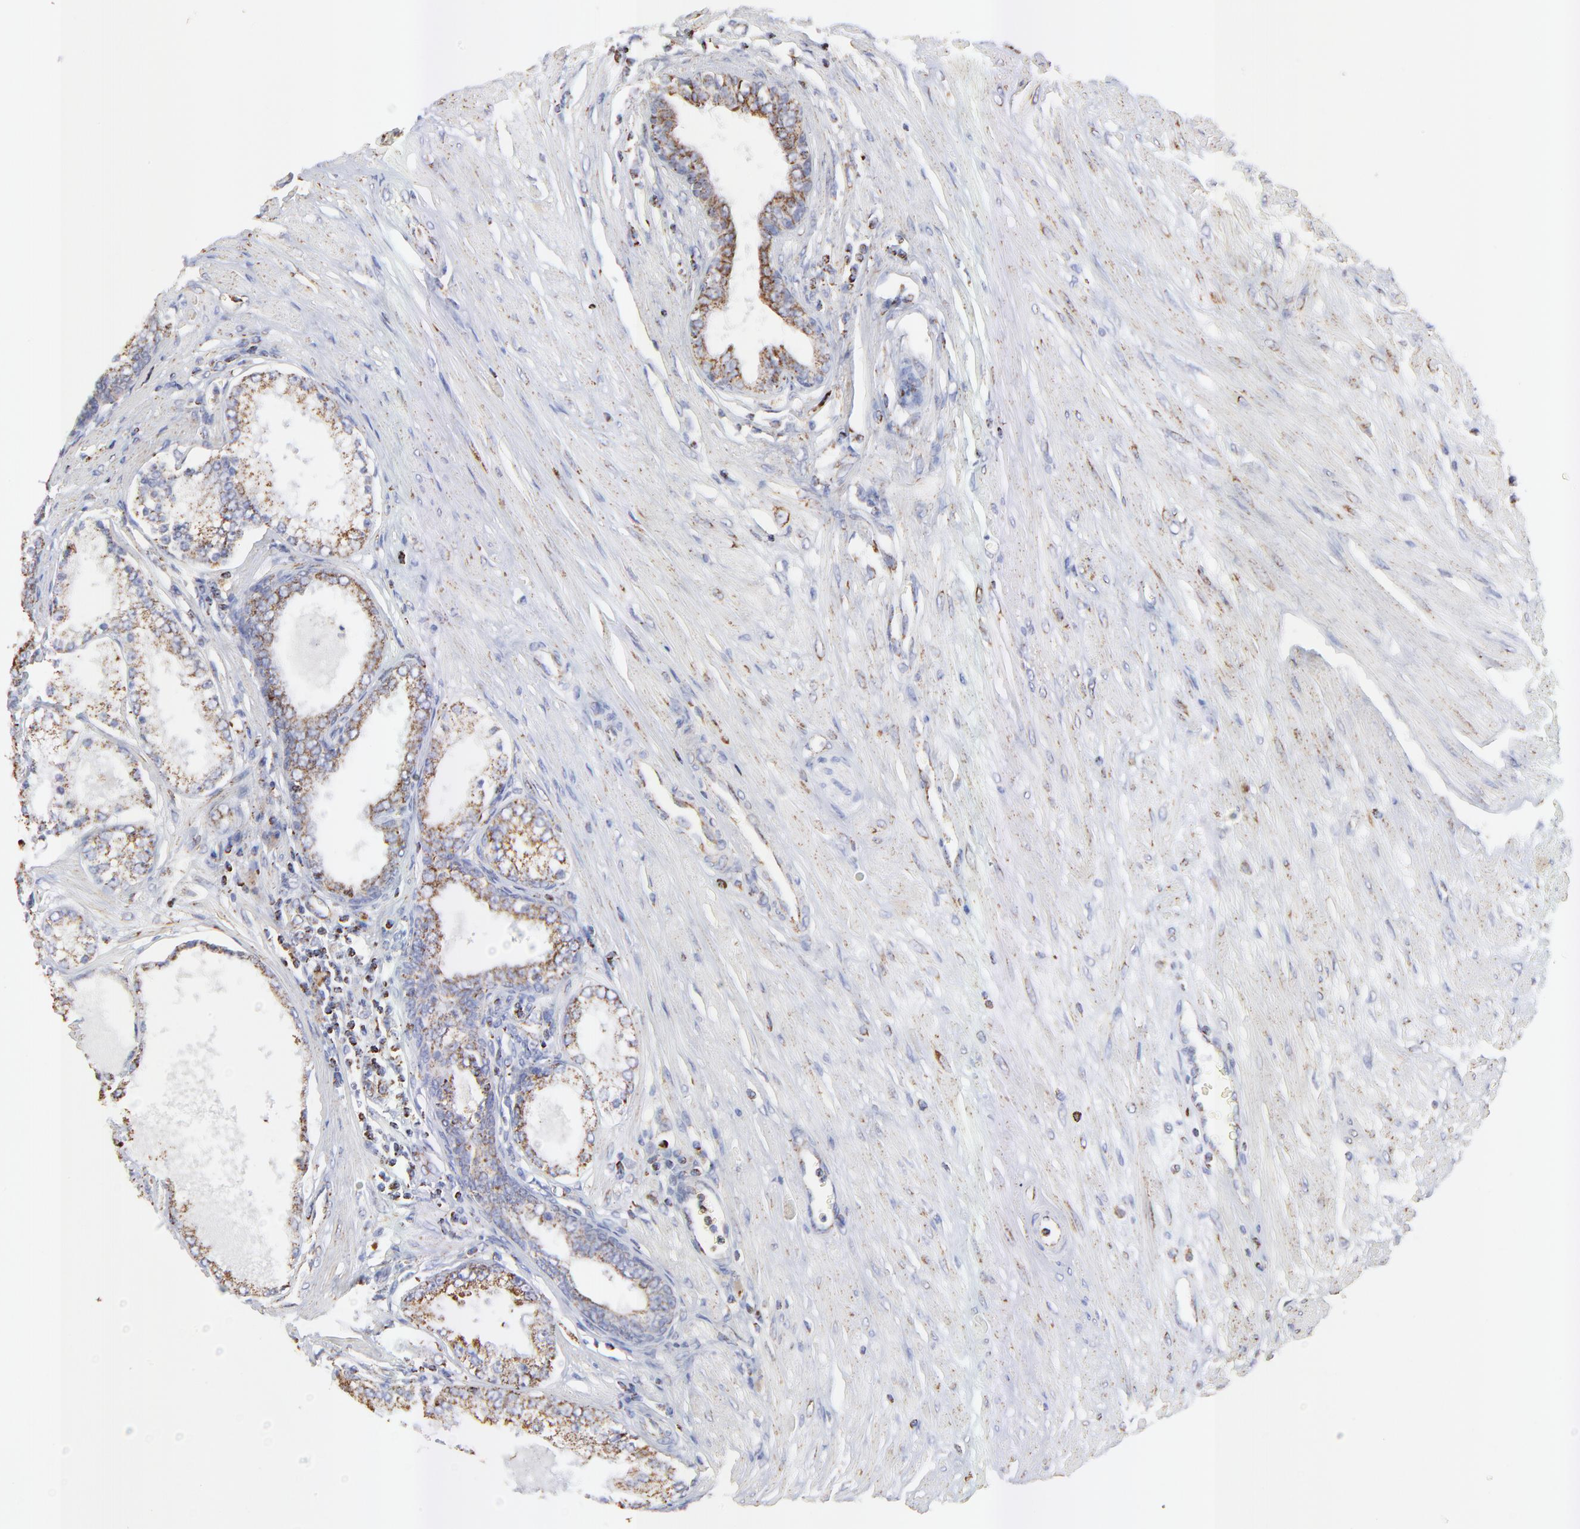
{"staining": {"intensity": "moderate", "quantity": ">75%", "location": "cytoplasmic/membranous"}, "tissue": "prostate cancer", "cell_type": "Tumor cells", "image_type": "cancer", "snomed": [{"axis": "morphology", "description": "Adenocarcinoma, Medium grade"}, {"axis": "topography", "description": "Prostate"}], "caption": "Human prostate medium-grade adenocarcinoma stained with a brown dye reveals moderate cytoplasmic/membranous positive staining in approximately >75% of tumor cells.", "gene": "COX4I1", "patient": {"sex": "male", "age": 72}}